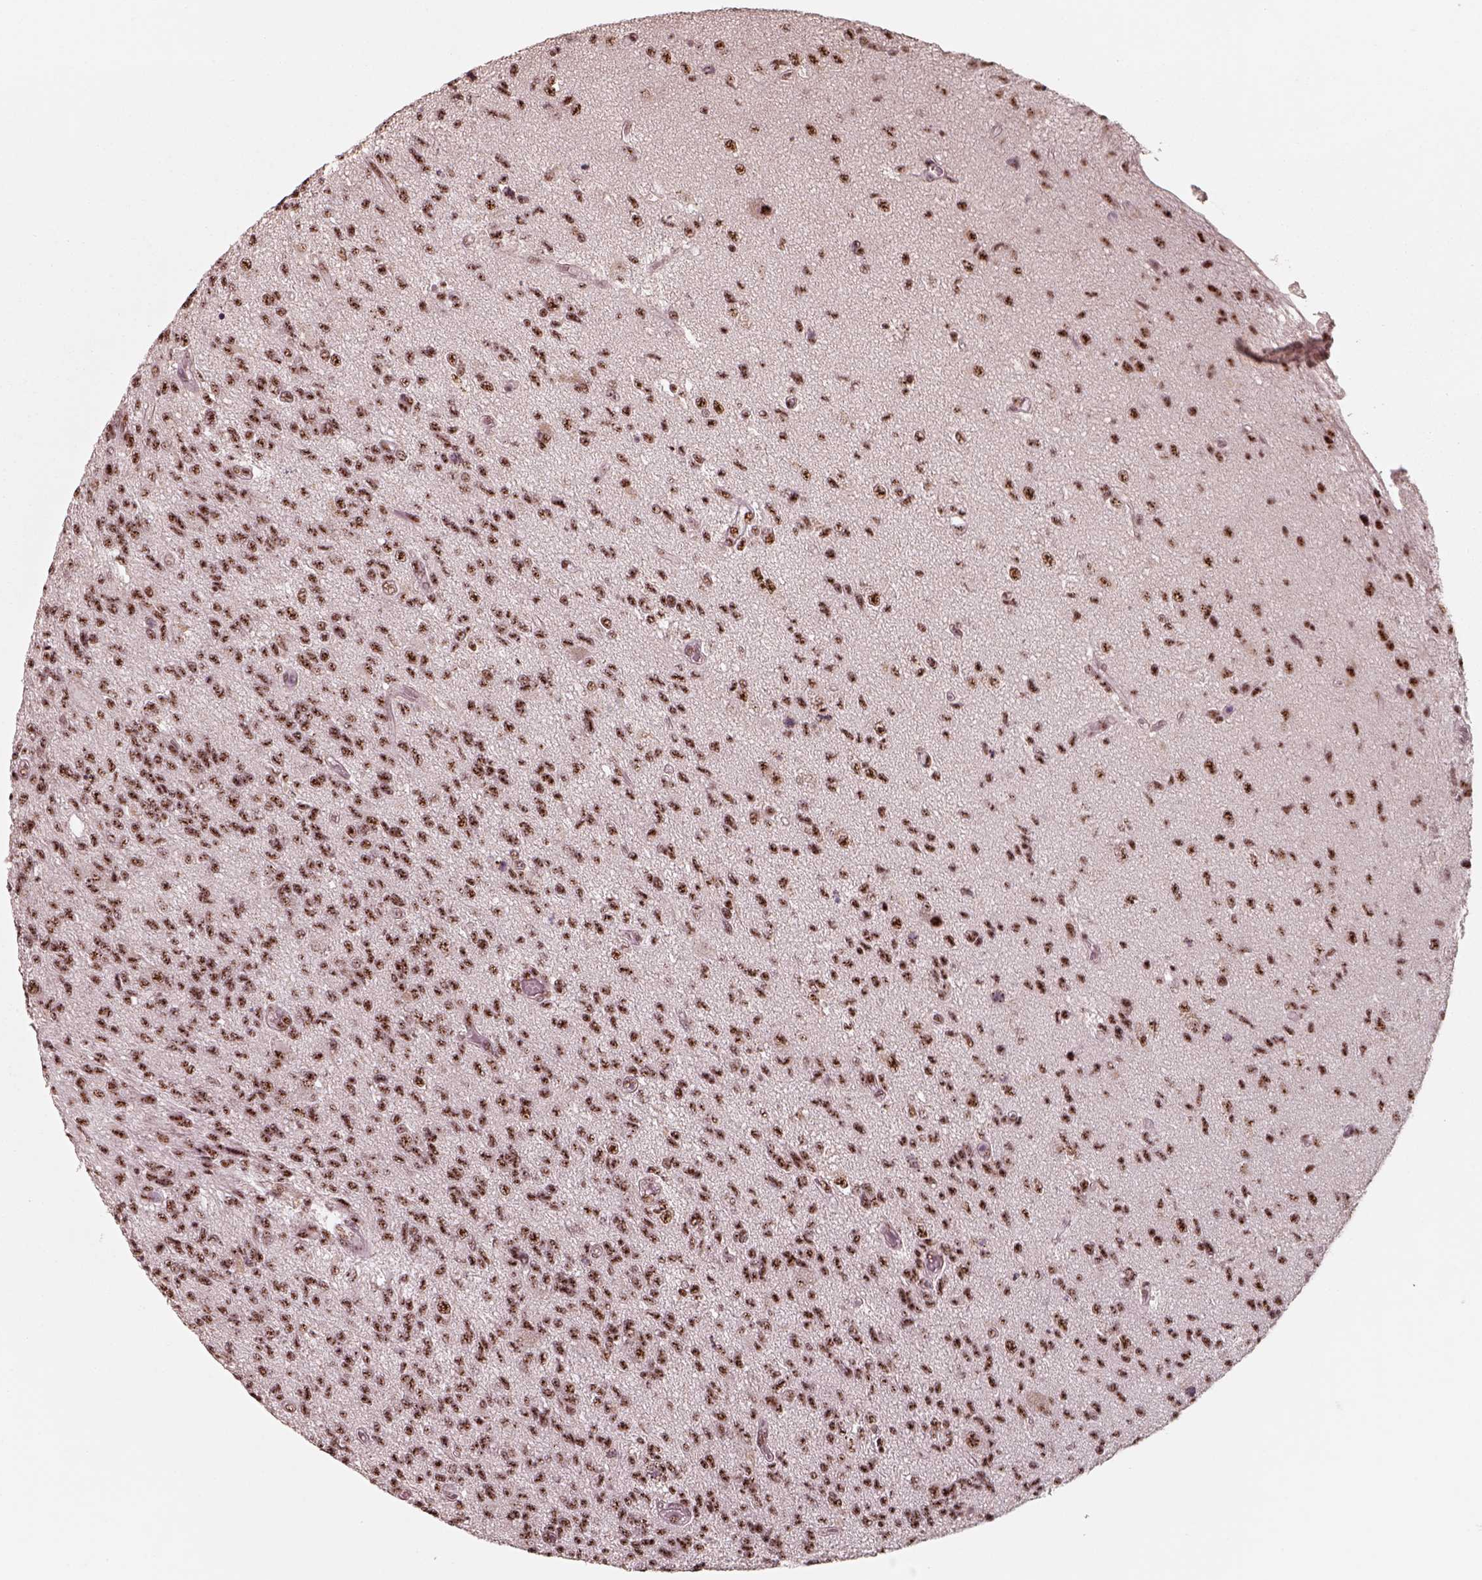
{"staining": {"intensity": "strong", "quantity": ">75%", "location": "nuclear"}, "tissue": "glioma", "cell_type": "Tumor cells", "image_type": "cancer", "snomed": [{"axis": "morphology", "description": "Glioma, malignant, High grade"}, {"axis": "topography", "description": "Brain"}], "caption": "DAB immunohistochemical staining of malignant glioma (high-grade) exhibits strong nuclear protein expression in approximately >75% of tumor cells.", "gene": "ATXN7L3", "patient": {"sex": "male", "age": 56}}